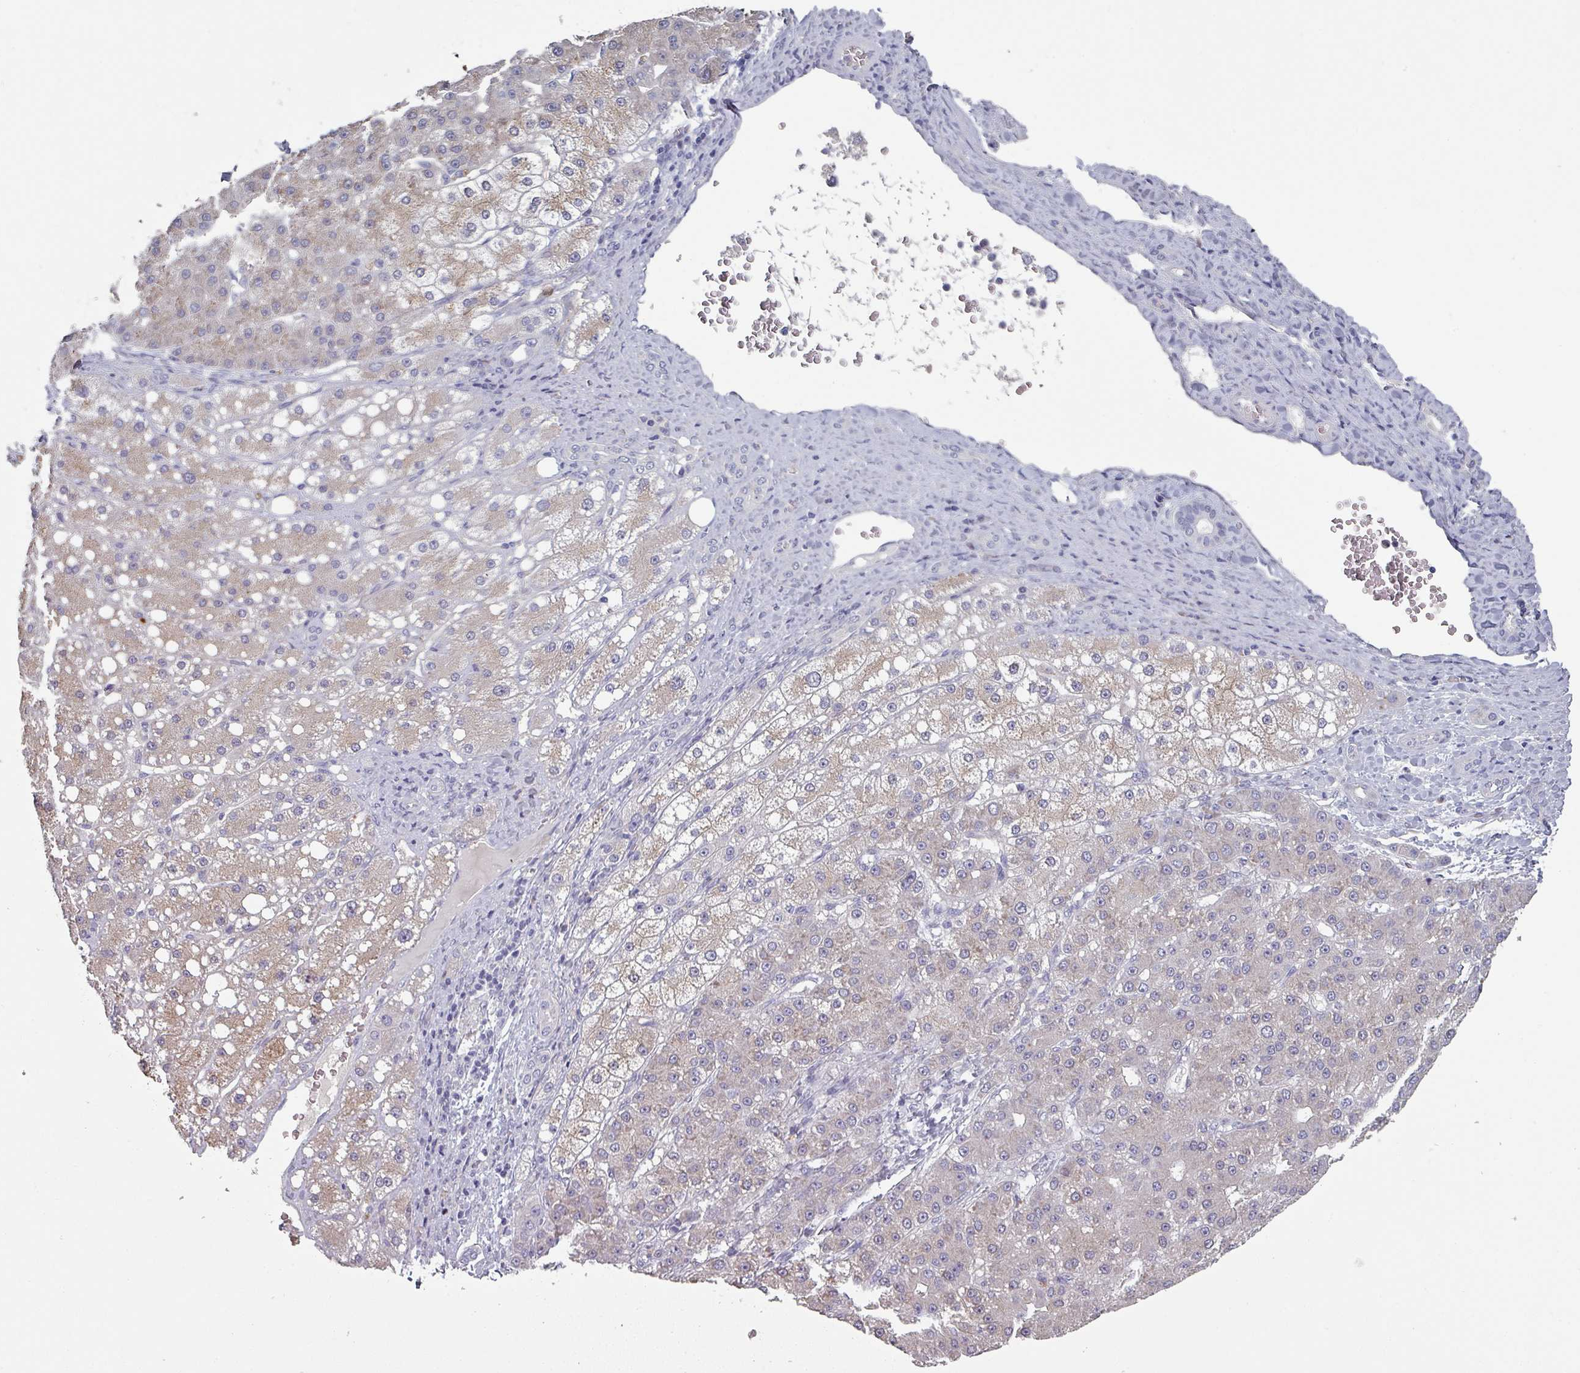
{"staining": {"intensity": "weak", "quantity": "25%-75%", "location": "cytoplasmic/membranous"}, "tissue": "liver cancer", "cell_type": "Tumor cells", "image_type": "cancer", "snomed": [{"axis": "morphology", "description": "Carcinoma, Hepatocellular, NOS"}, {"axis": "topography", "description": "Liver"}], "caption": "High-magnification brightfield microscopy of liver hepatocellular carcinoma stained with DAB (3,3'-diaminobenzidine) (brown) and counterstained with hematoxylin (blue). tumor cells exhibit weak cytoplasmic/membranous expression is seen in about25%-75% of cells. (DAB (3,3'-diaminobenzidine) IHC, brown staining for protein, blue staining for nuclei).", "gene": "PRAMEF8", "patient": {"sex": "male", "age": 67}}